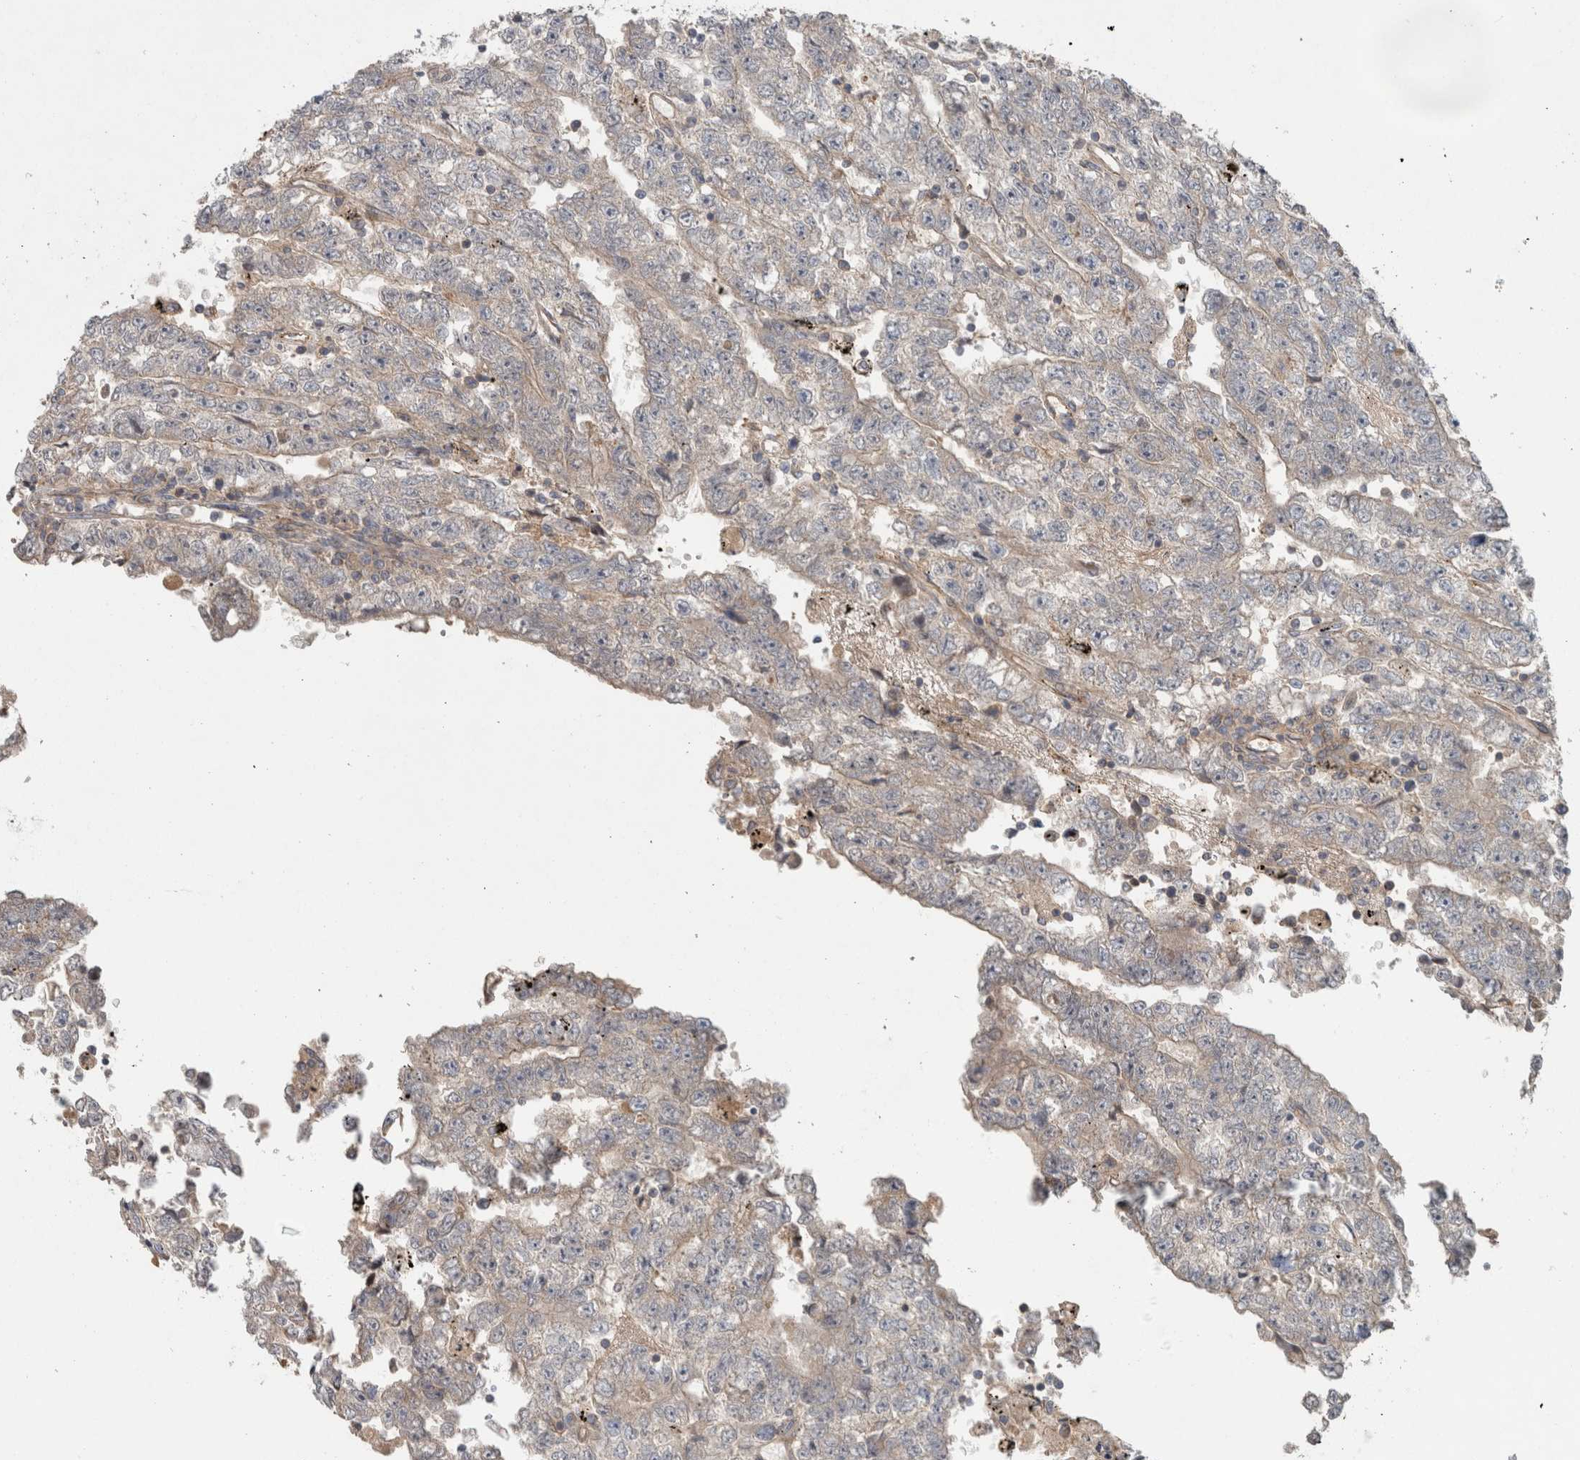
{"staining": {"intensity": "weak", "quantity": "<25%", "location": "cytoplasmic/membranous"}, "tissue": "testis cancer", "cell_type": "Tumor cells", "image_type": "cancer", "snomed": [{"axis": "morphology", "description": "Carcinoma, Embryonal, NOS"}, {"axis": "topography", "description": "Testis"}], "caption": "Testis embryonal carcinoma was stained to show a protein in brown. There is no significant staining in tumor cells.", "gene": "TARBP1", "patient": {"sex": "male", "age": 25}}